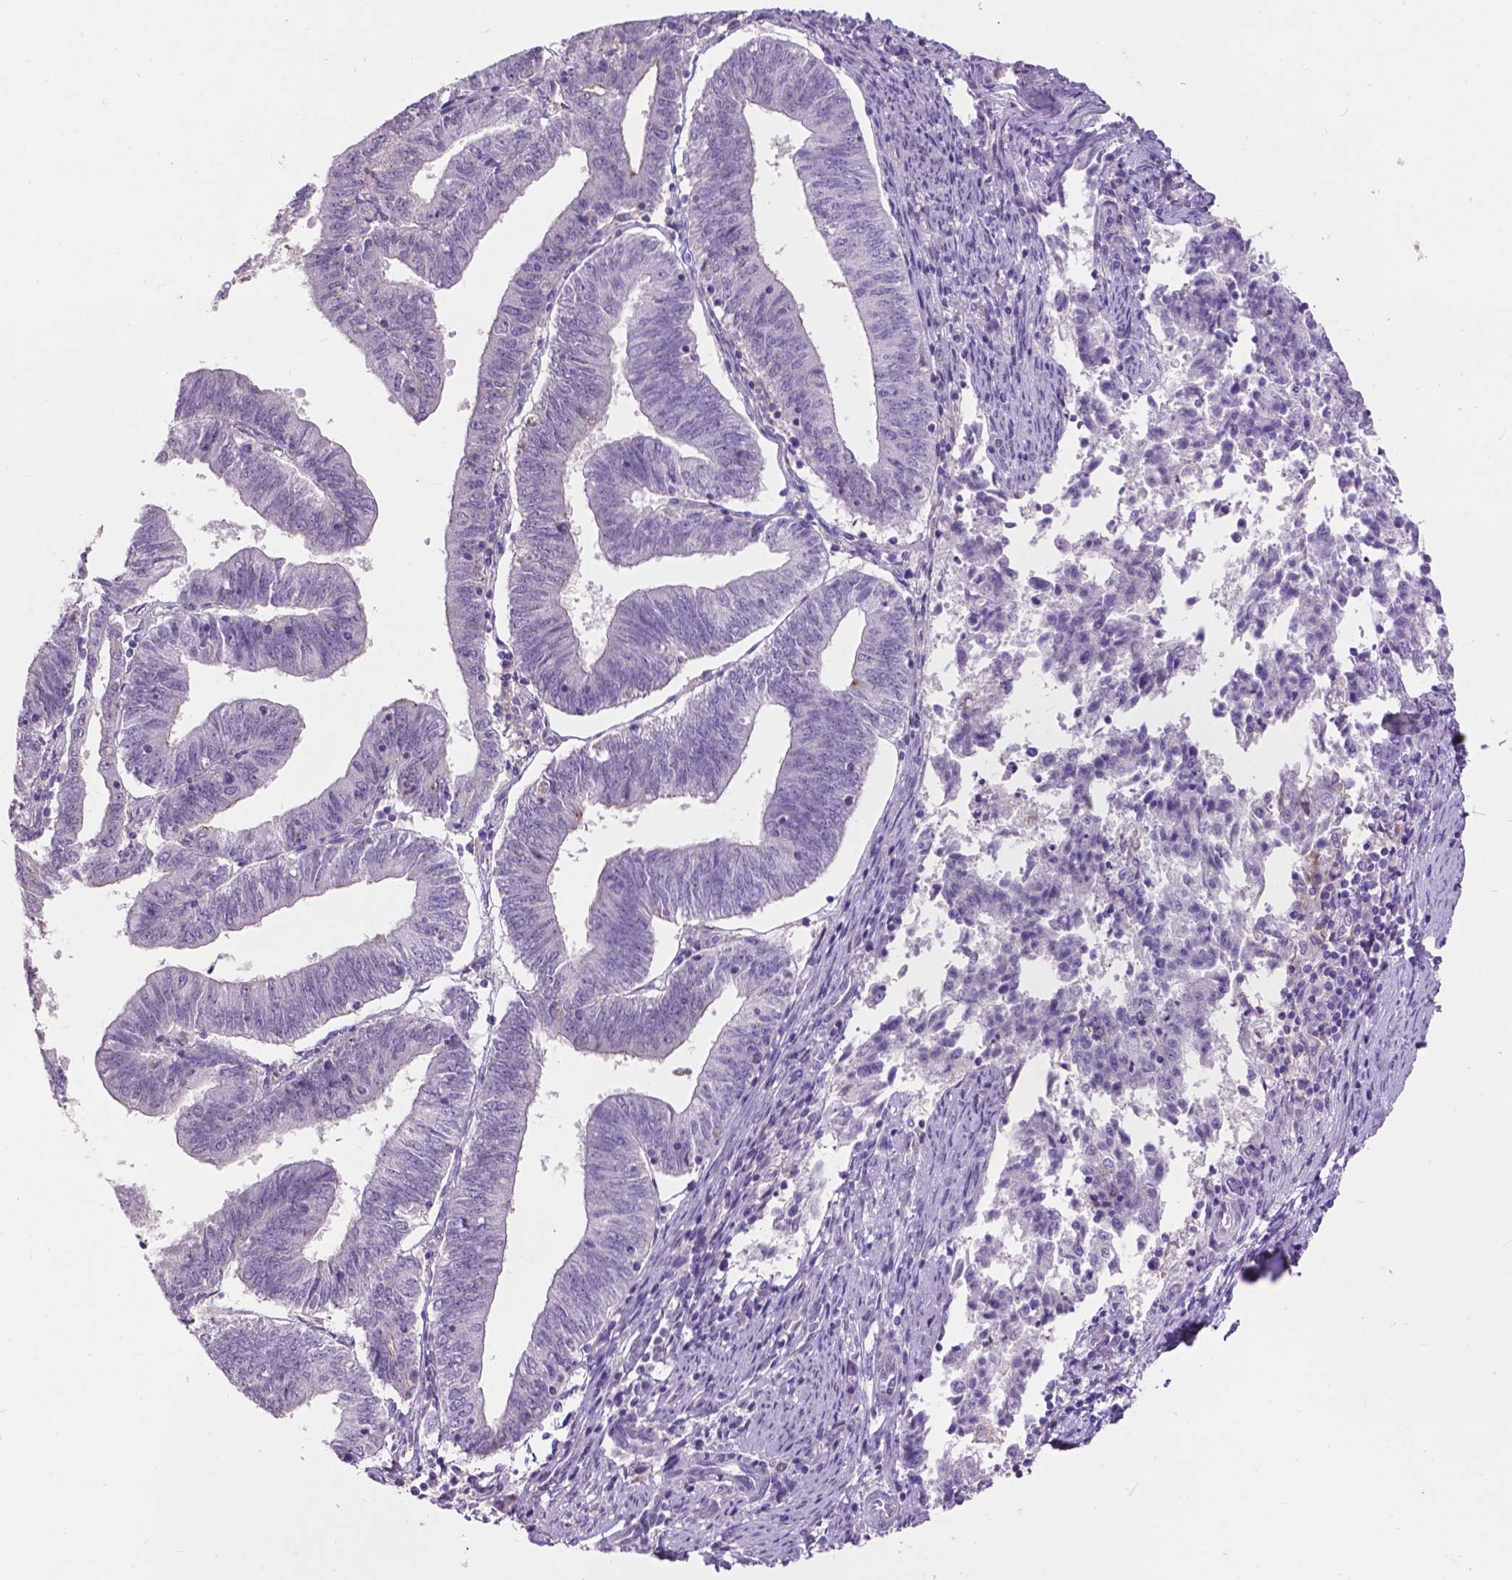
{"staining": {"intensity": "negative", "quantity": "none", "location": "none"}, "tissue": "endometrial cancer", "cell_type": "Tumor cells", "image_type": "cancer", "snomed": [{"axis": "morphology", "description": "Adenocarcinoma, NOS"}, {"axis": "topography", "description": "Endometrium"}], "caption": "Endometrial cancer stained for a protein using immunohistochemistry exhibits no expression tumor cells.", "gene": "PLSCR1", "patient": {"sex": "female", "age": 82}}